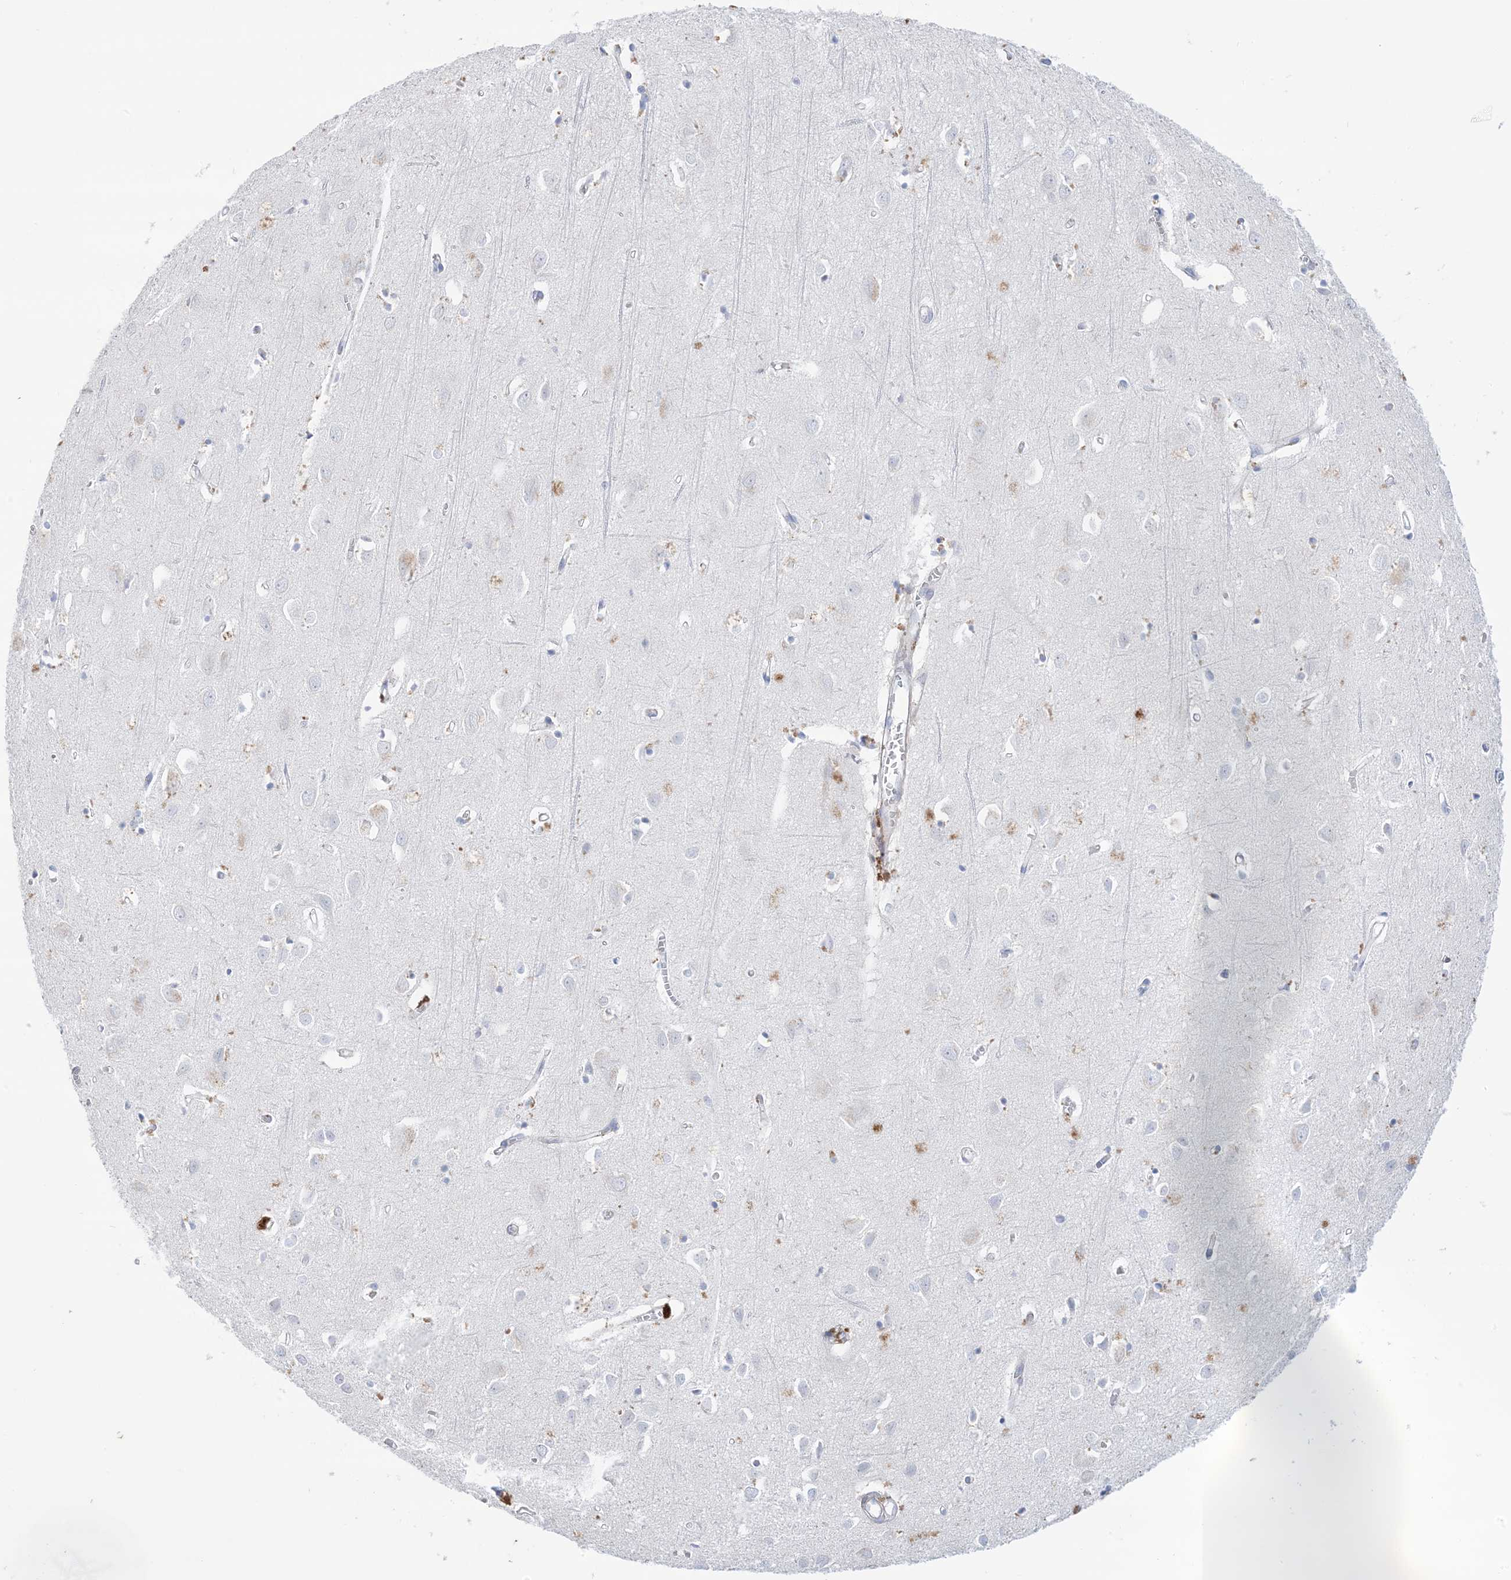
{"staining": {"intensity": "negative", "quantity": "none", "location": "none"}, "tissue": "cerebral cortex", "cell_type": "Endothelial cells", "image_type": "normal", "snomed": [{"axis": "morphology", "description": "Normal tissue, NOS"}, {"axis": "topography", "description": "Cerebral cortex"}], "caption": "This is a histopathology image of immunohistochemistry (IHC) staining of benign cerebral cortex, which shows no staining in endothelial cells. (Stains: DAB IHC with hematoxylin counter stain, Microscopy: brightfield microscopy at high magnification).", "gene": "ATP11C", "patient": {"sex": "female", "age": 64}}